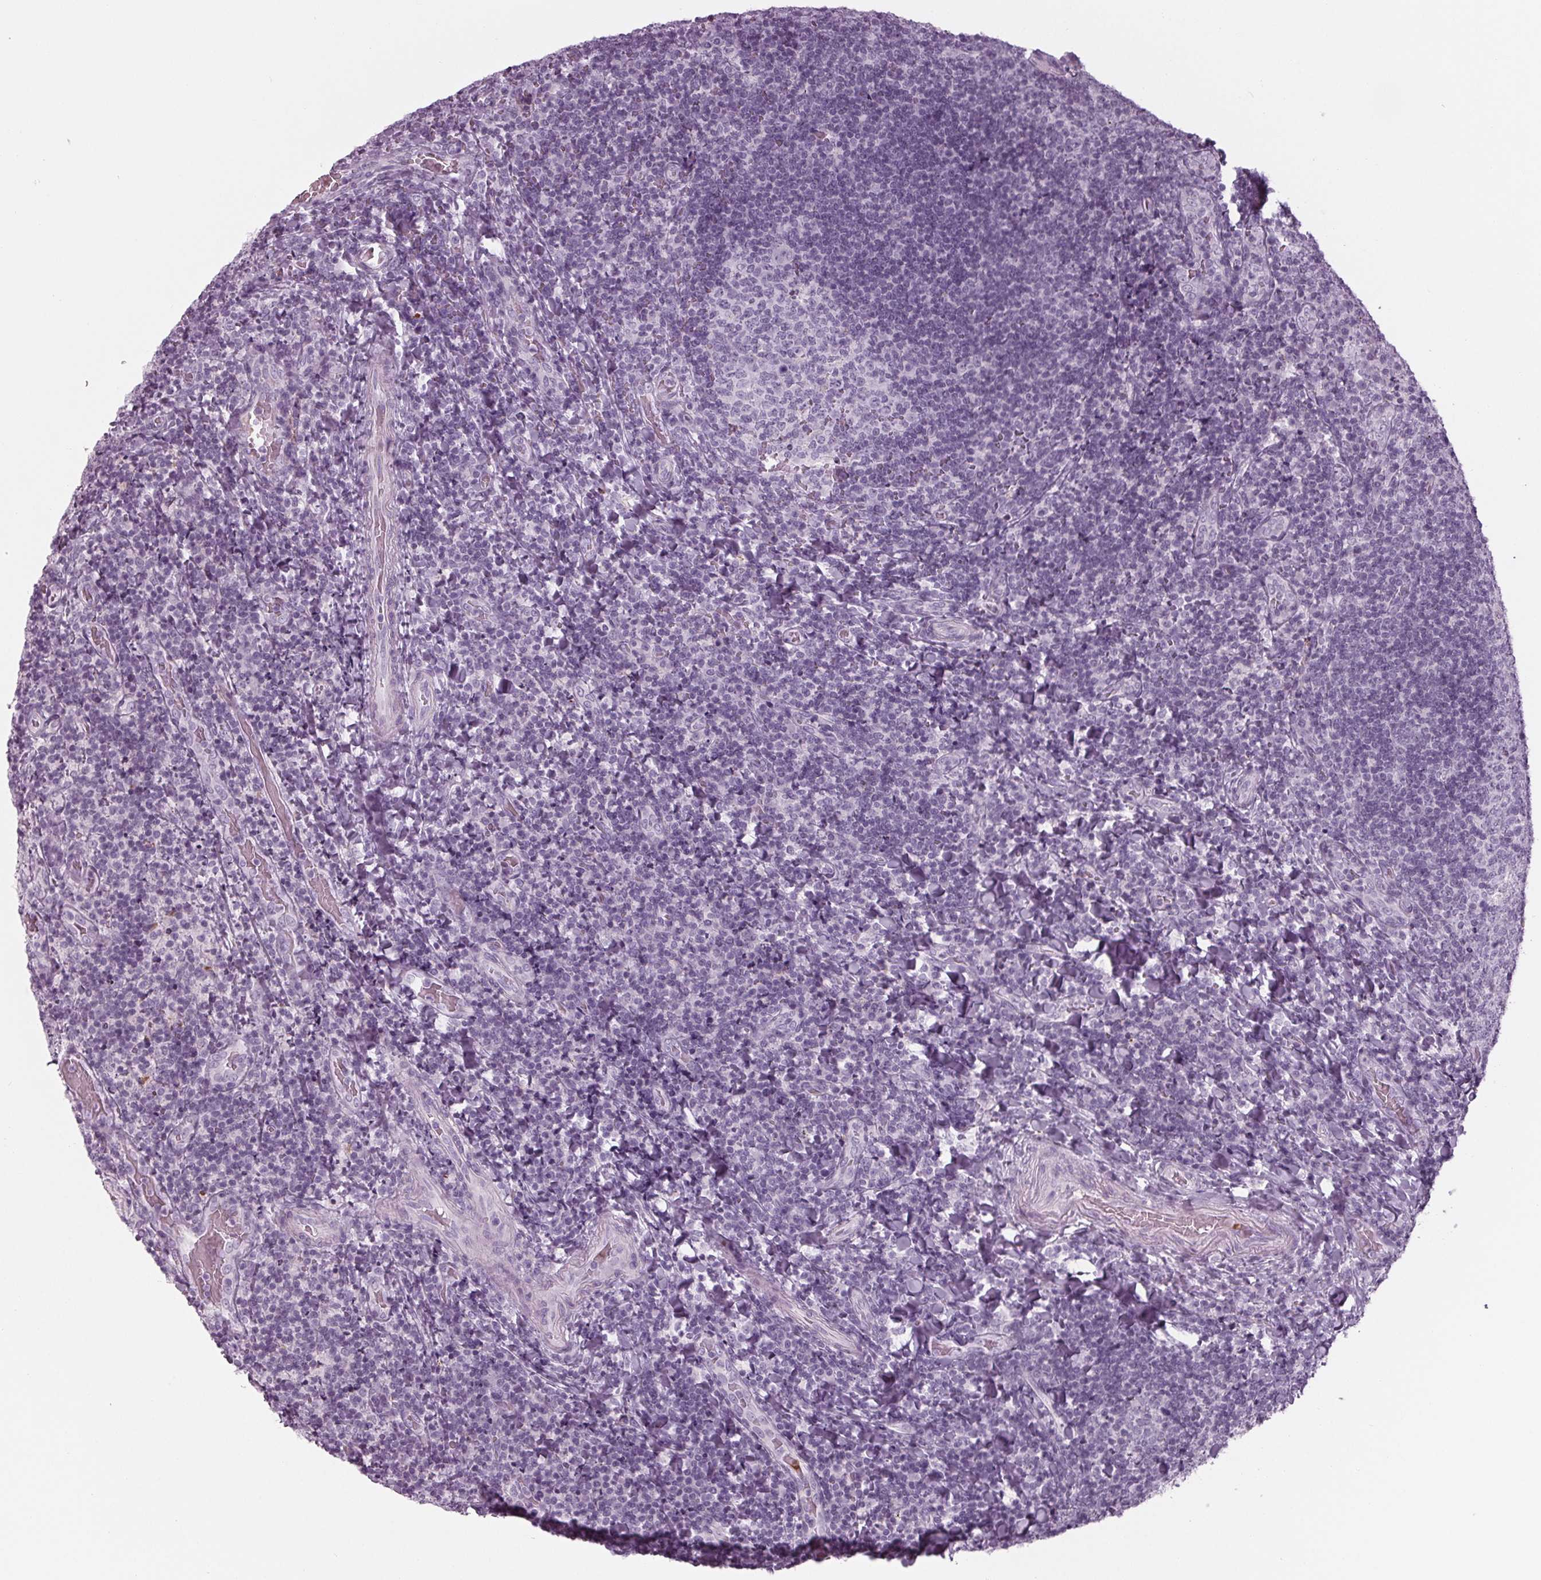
{"staining": {"intensity": "negative", "quantity": "none", "location": "none"}, "tissue": "tonsil", "cell_type": "Germinal center cells", "image_type": "normal", "snomed": [{"axis": "morphology", "description": "Normal tissue, NOS"}, {"axis": "topography", "description": "Tonsil"}], "caption": "A micrograph of human tonsil is negative for staining in germinal center cells. (Brightfield microscopy of DAB (3,3'-diaminobenzidine) IHC at high magnification).", "gene": "CYP3A43", "patient": {"sex": "male", "age": 17}}